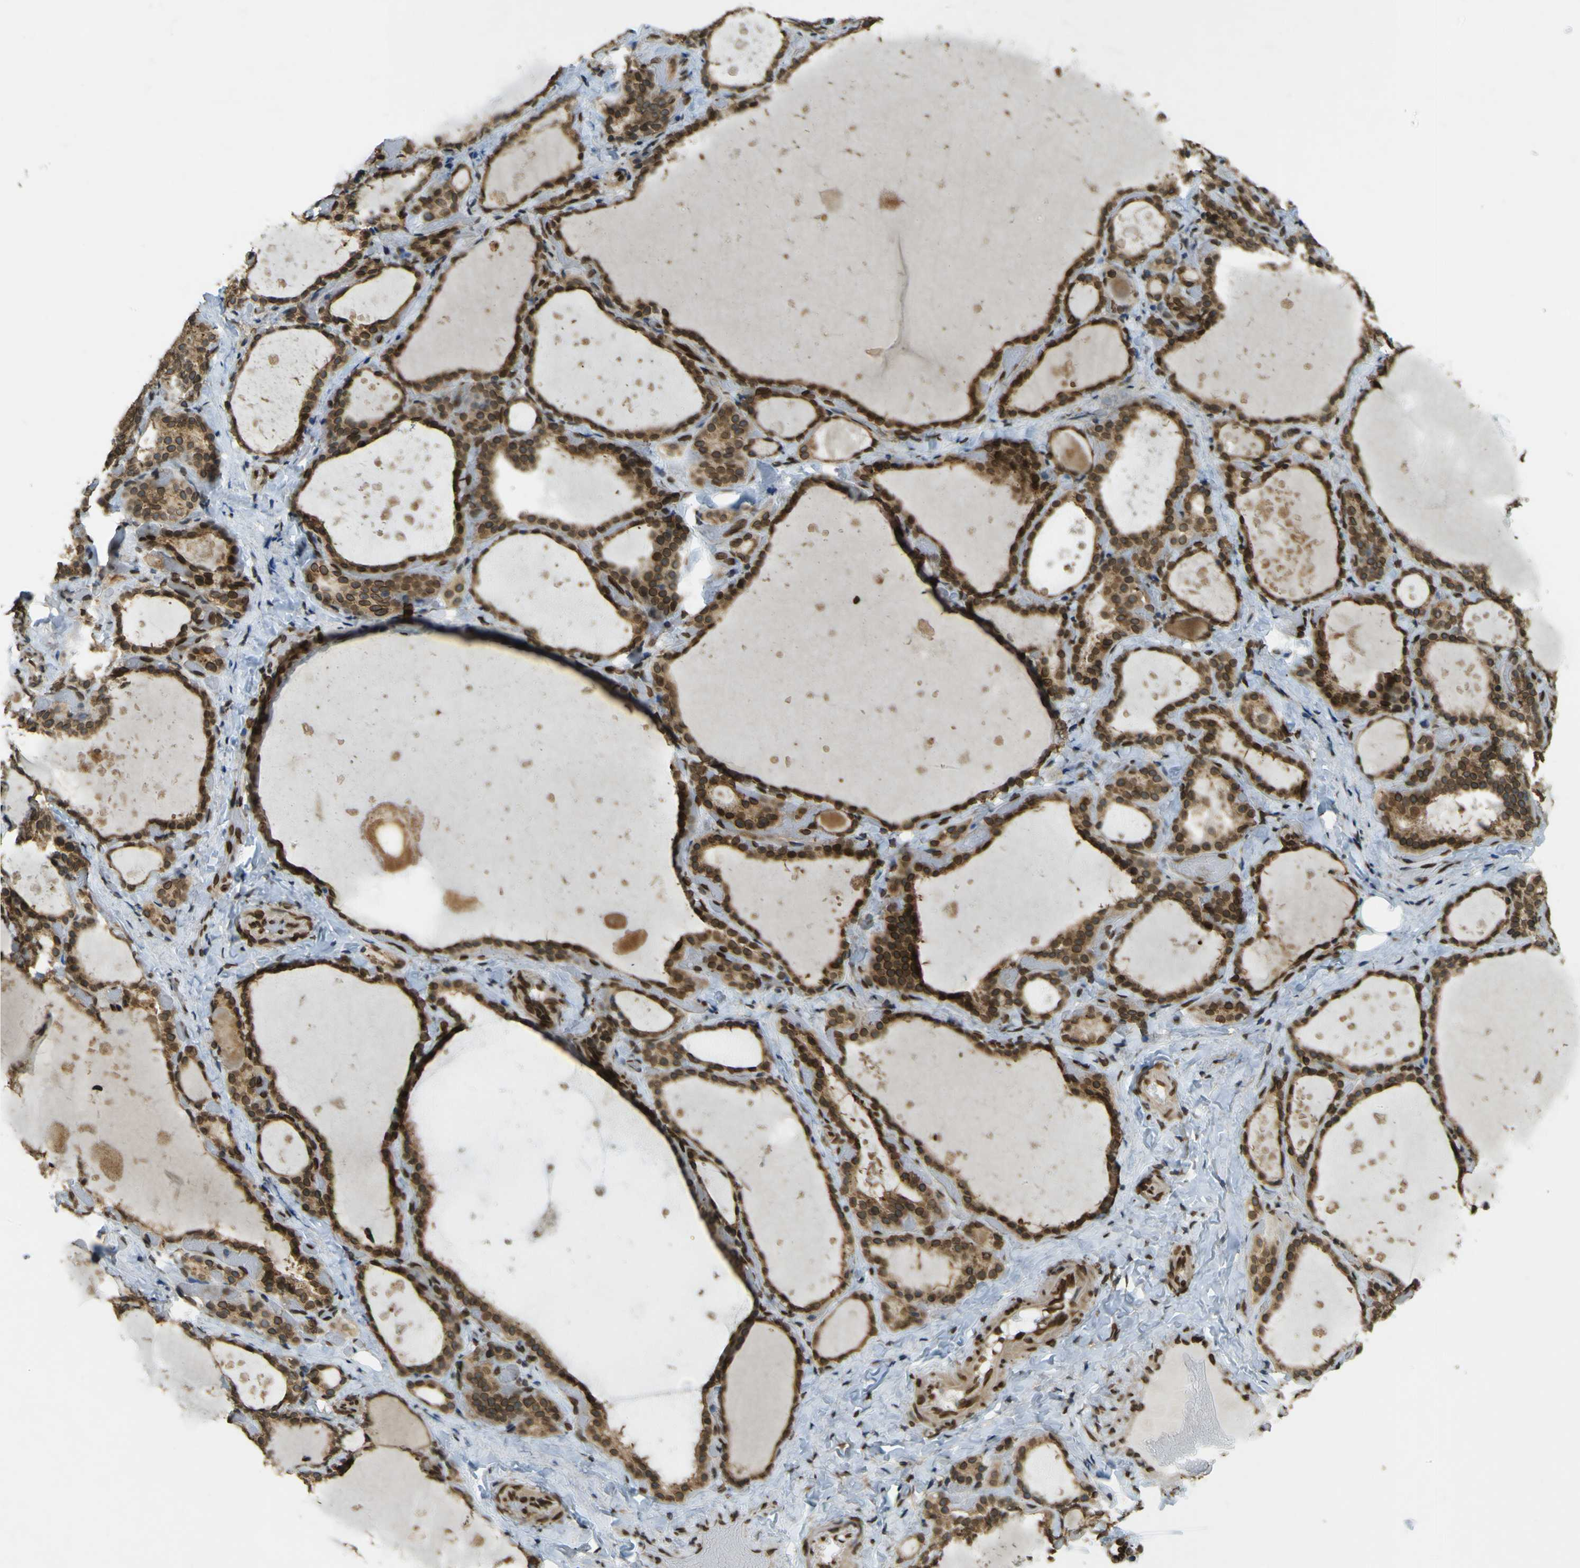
{"staining": {"intensity": "strong", "quantity": ">75%", "location": "cytoplasmic/membranous,nuclear"}, "tissue": "thyroid gland", "cell_type": "Glandular cells", "image_type": "normal", "snomed": [{"axis": "morphology", "description": "Normal tissue, NOS"}, {"axis": "topography", "description": "Thyroid gland"}], "caption": "Protein positivity by IHC demonstrates strong cytoplasmic/membranous,nuclear staining in about >75% of glandular cells in unremarkable thyroid gland. (DAB IHC with brightfield microscopy, high magnification).", "gene": "GALNT1", "patient": {"sex": "female", "age": 44}}